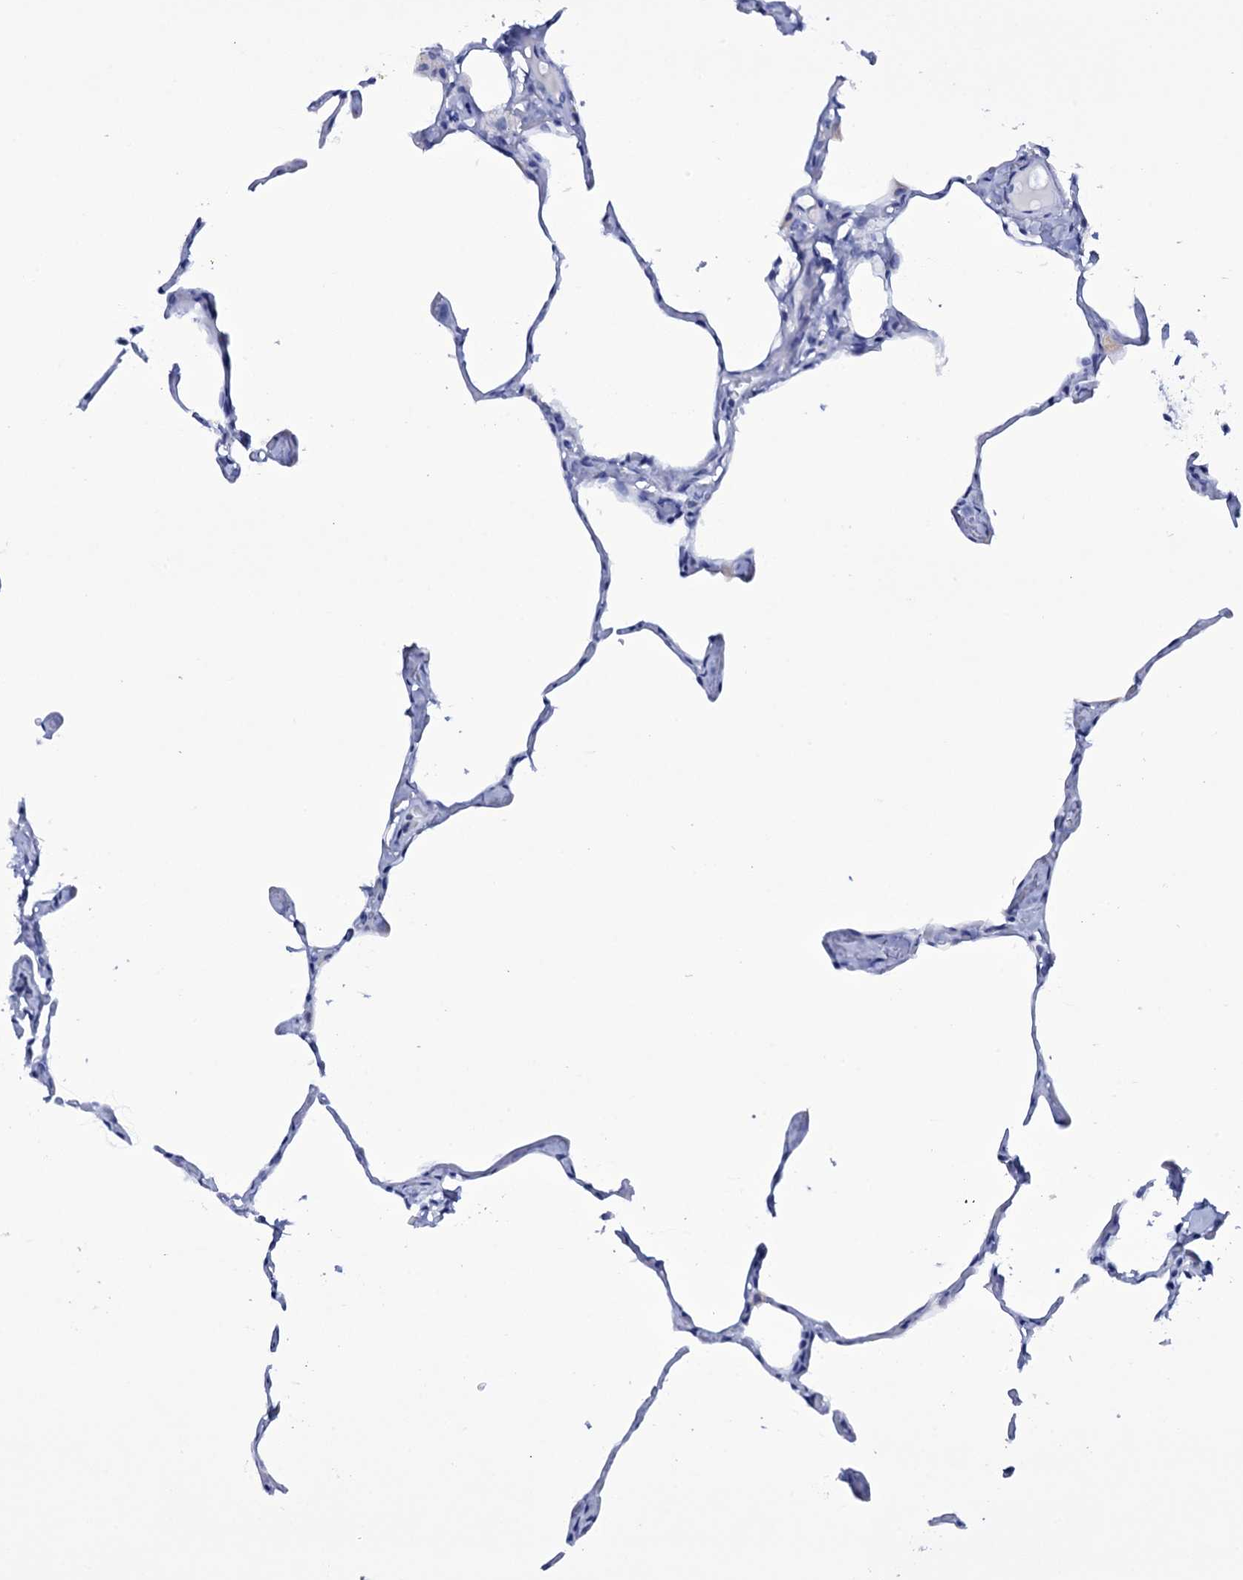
{"staining": {"intensity": "negative", "quantity": "none", "location": "none"}, "tissue": "lung", "cell_type": "Alveolar cells", "image_type": "normal", "snomed": [{"axis": "morphology", "description": "Normal tissue, NOS"}, {"axis": "topography", "description": "Lung"}], "caption": "A high-resolution image shows immunohistochemistry staining of unremarkable lung, which demonstrates no significant staining in alveolar cells.", "gene": "ITPRID2", "patient": {"sex": "male", "age": 65}}